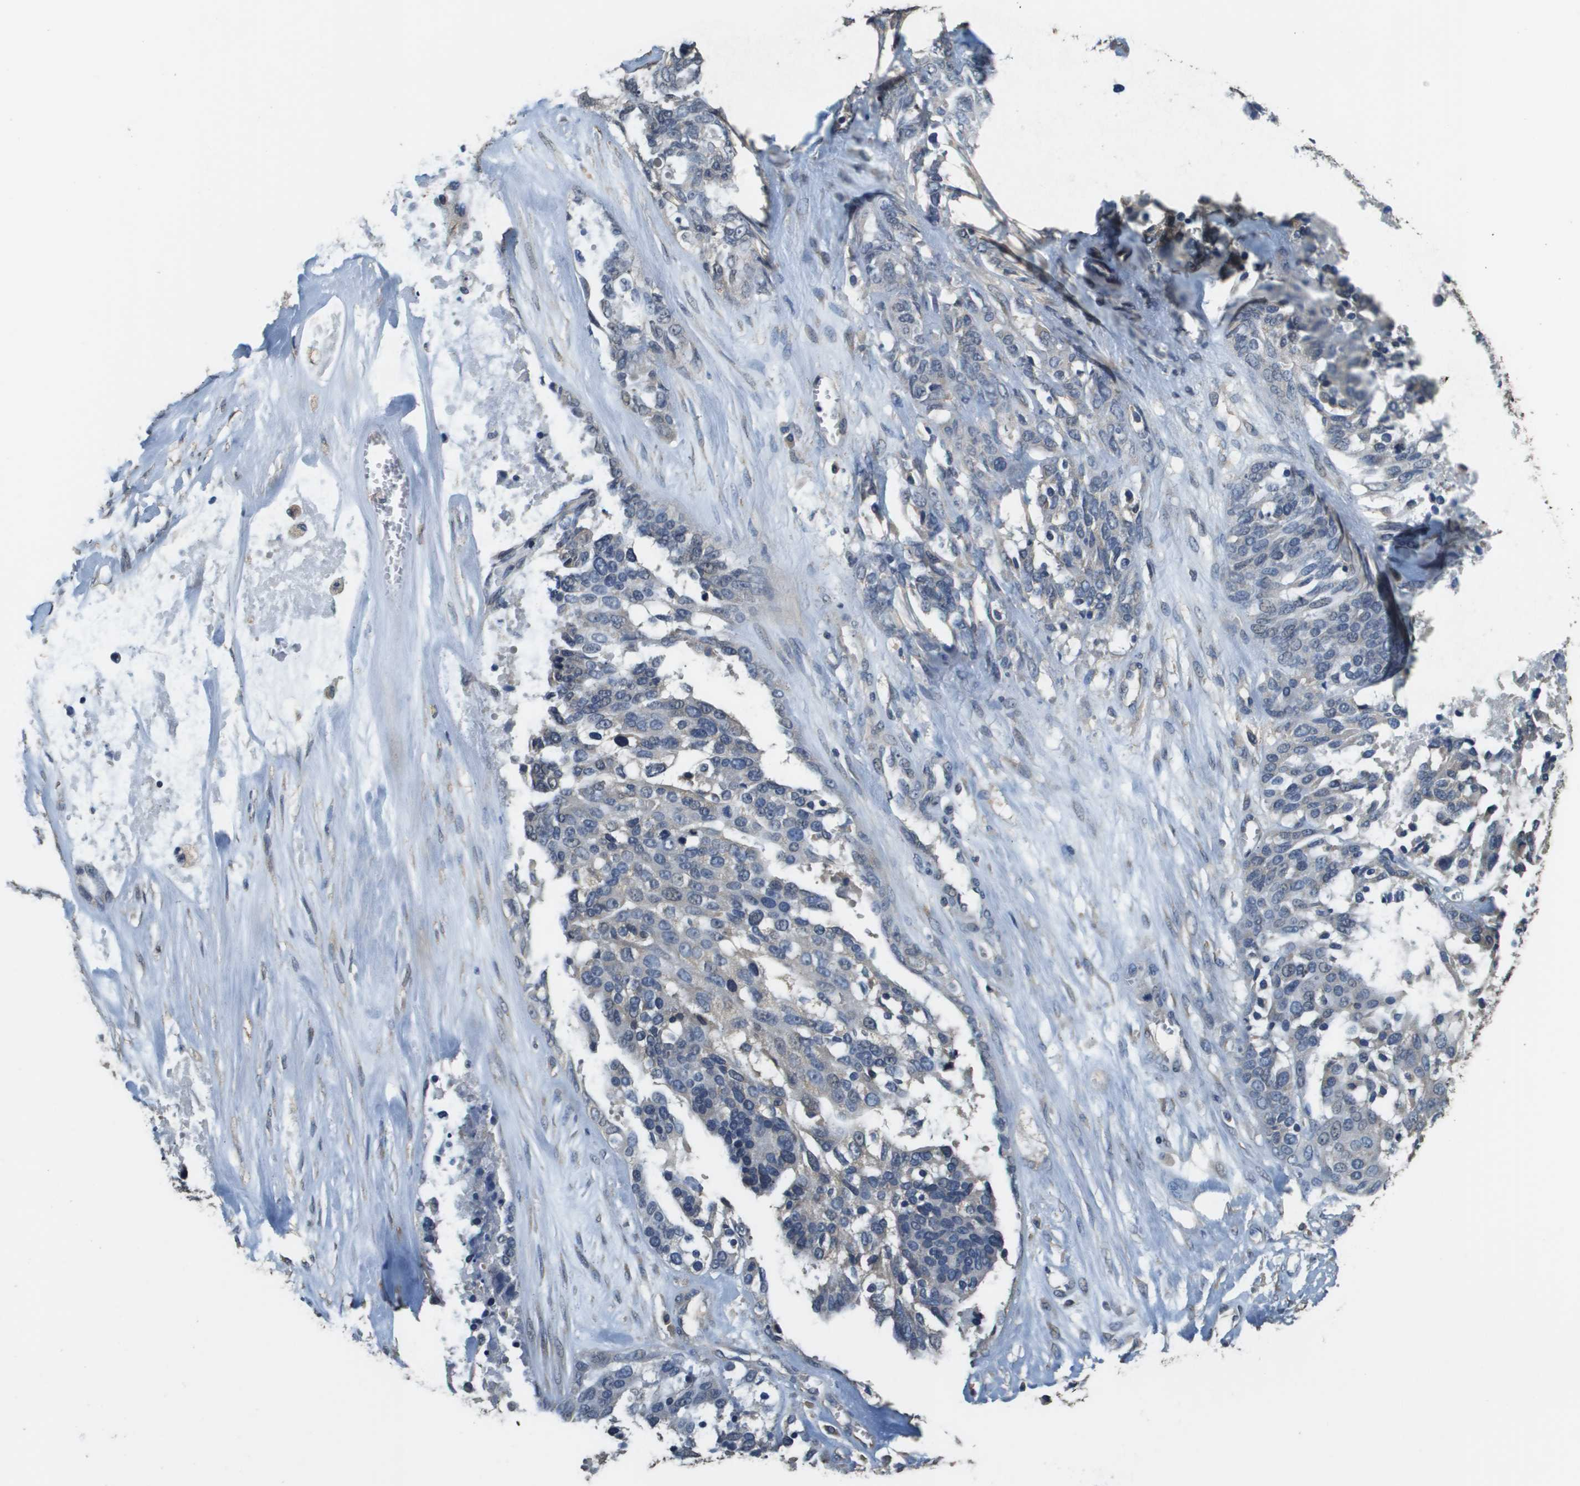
{"staining": {"intensity": "negative", "quantity": "none", "location": "none"}, "tissue": "ovarian cancer", "cell_type": "Tumor cells", "image_type": "cancer", "snomed": [{"axis": "morphology", "description": "Cystadenocarcinoma, serous, NOS"}, {"axis": "topography", "description": "Ovary"}], "caption": "A histopathology image of human serous cystadenocarcinoma (ovarian) is negative for staining in tumor cells.", "gene": "RAB6B", "patient": {"sex": "female", "age": 44}}